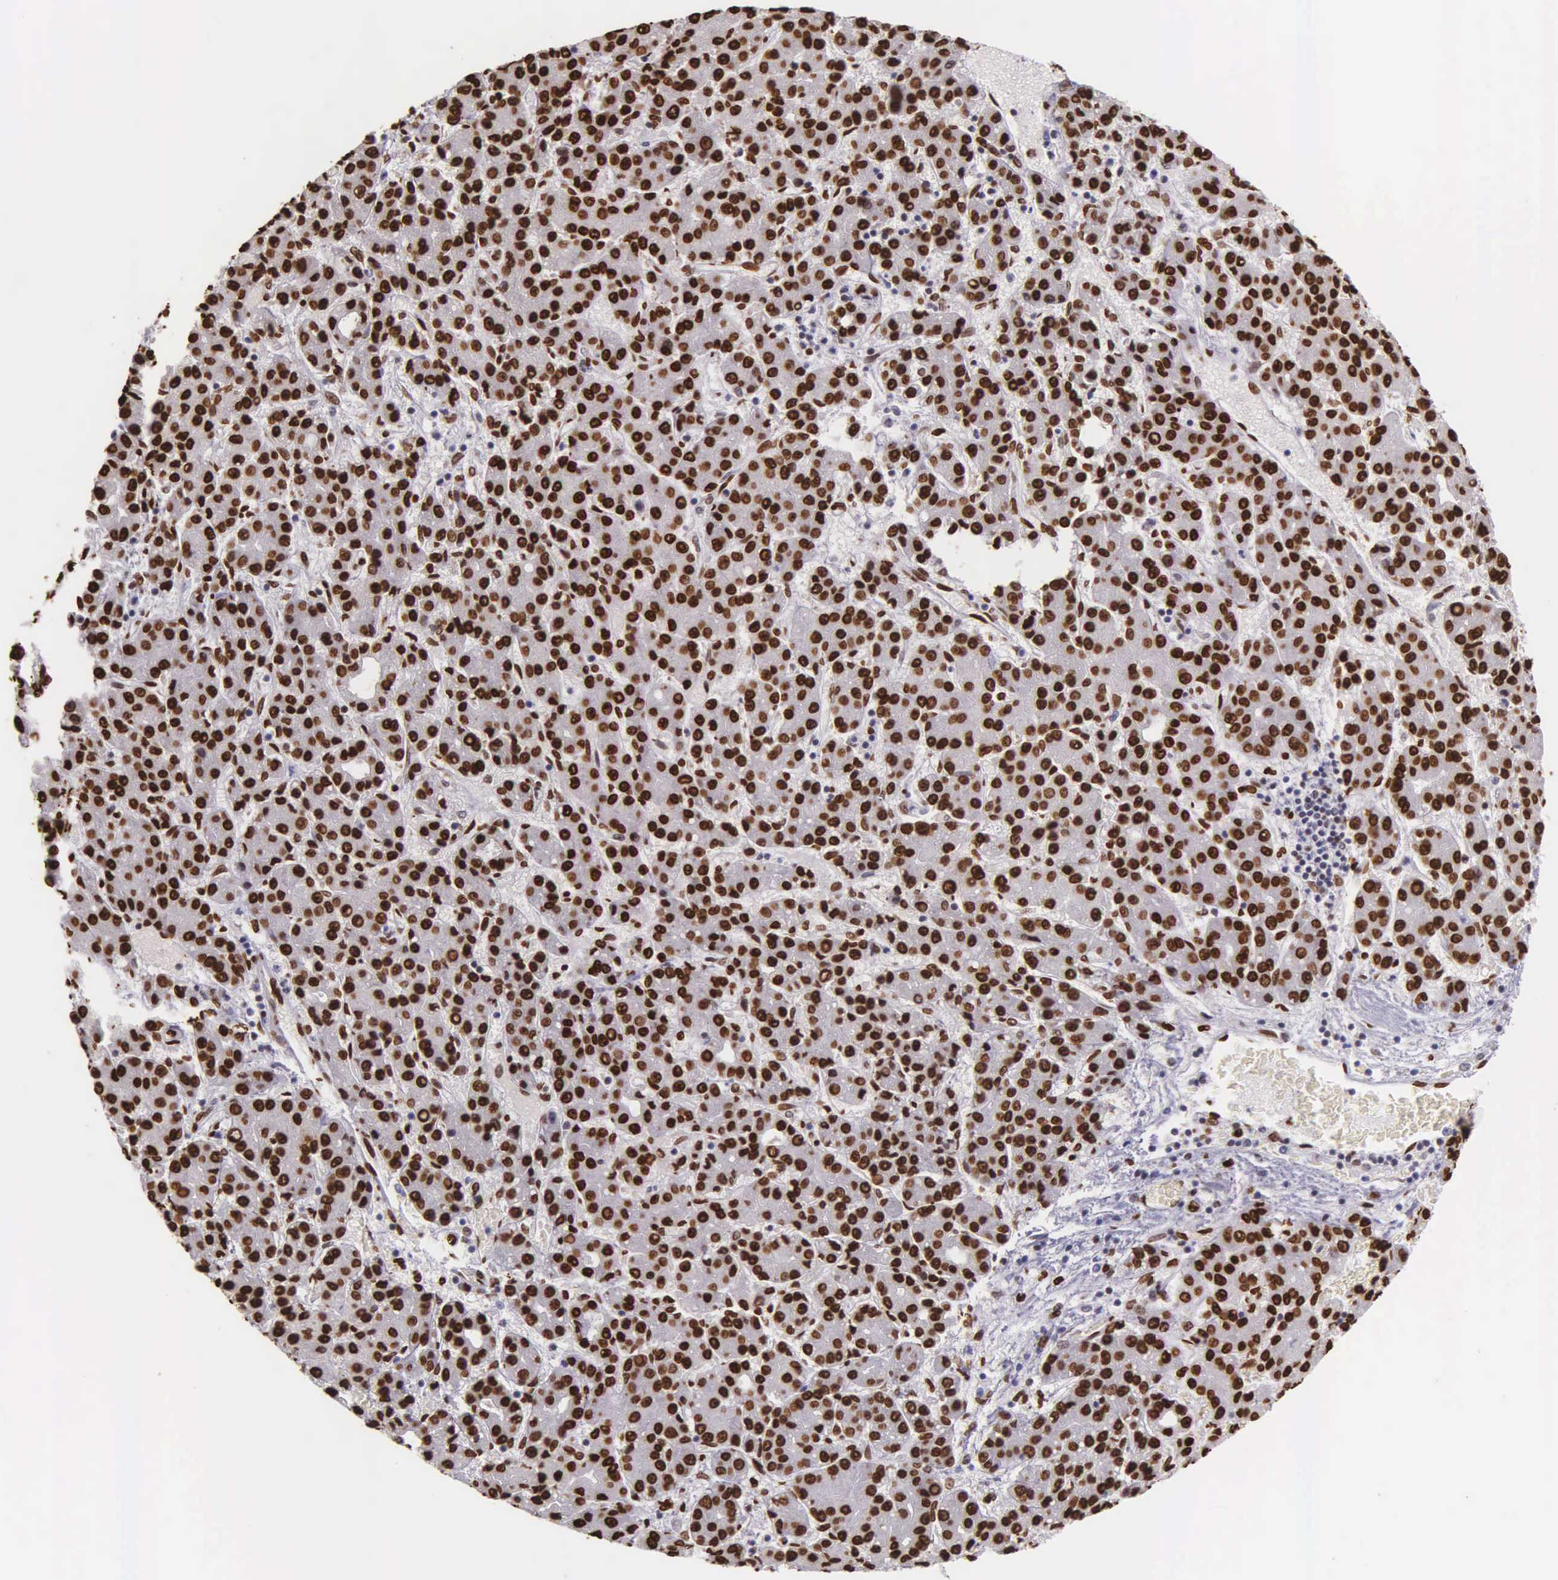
{"staining": {"intensity": "strong", "quantity": ">75%", "location": "nuclear"}, "tissue": "liver cancer", "cell_type": "Tumor cells", "image_type": "cancer", "snomed": [{"axis": "morphology", "description": "Carcinoma, Hepatocellular, NOS"}, {"axis": "topography", "description": "Liver"}], "caption": "Immunohistochemical staining of human liver cancer (hepatocellular carcinoma) displays high levels of strong nuclear positivity in approximately >75% of tumor cells. (DAB IHC, brown staining for protein, blue staining for nuclei).", "gene": "H1-0", "patient": {"sex": "male", "age": 69}}